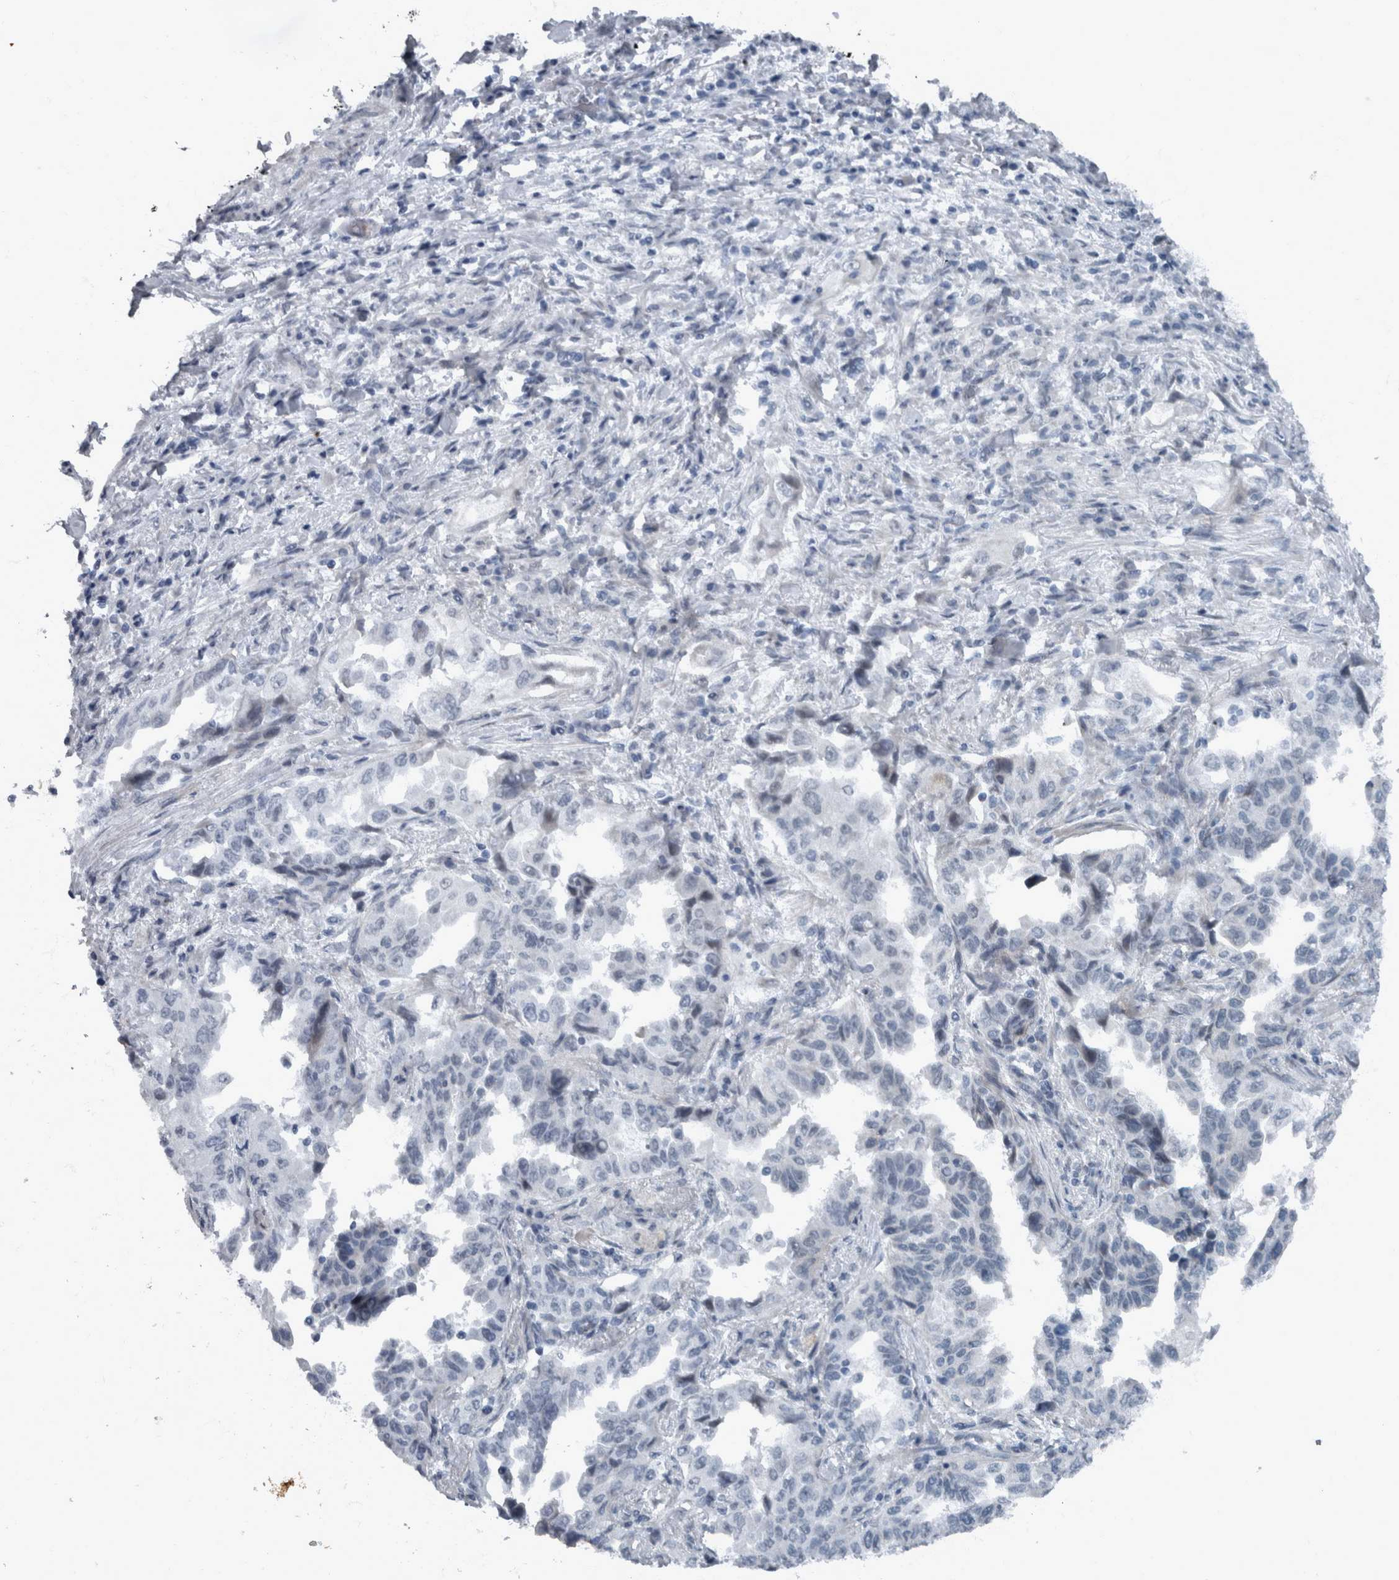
{"staining": {"intensity": "negative", "quantity": "none", "location": "none"}, "tissue": "lung cancer", "cell_type": "Tumor cells", "image_type": "cancer", "snomed": [{"axis": "morphology", "description": "Adenocarcinoma, NOS"}, {"axis": "topography", "description": "Lung"}], "caption": "This micrograph is of lung cancer (adenocarcinoma) stained with immunohistochemistry (IHC) to label a protein in brown with the nuclei are counter-stained blue. There is no expression in tumor cells. Nuclei are stained in blue.", "gene": "WDR33", "patient": {"sex": "female", "age": 51}}